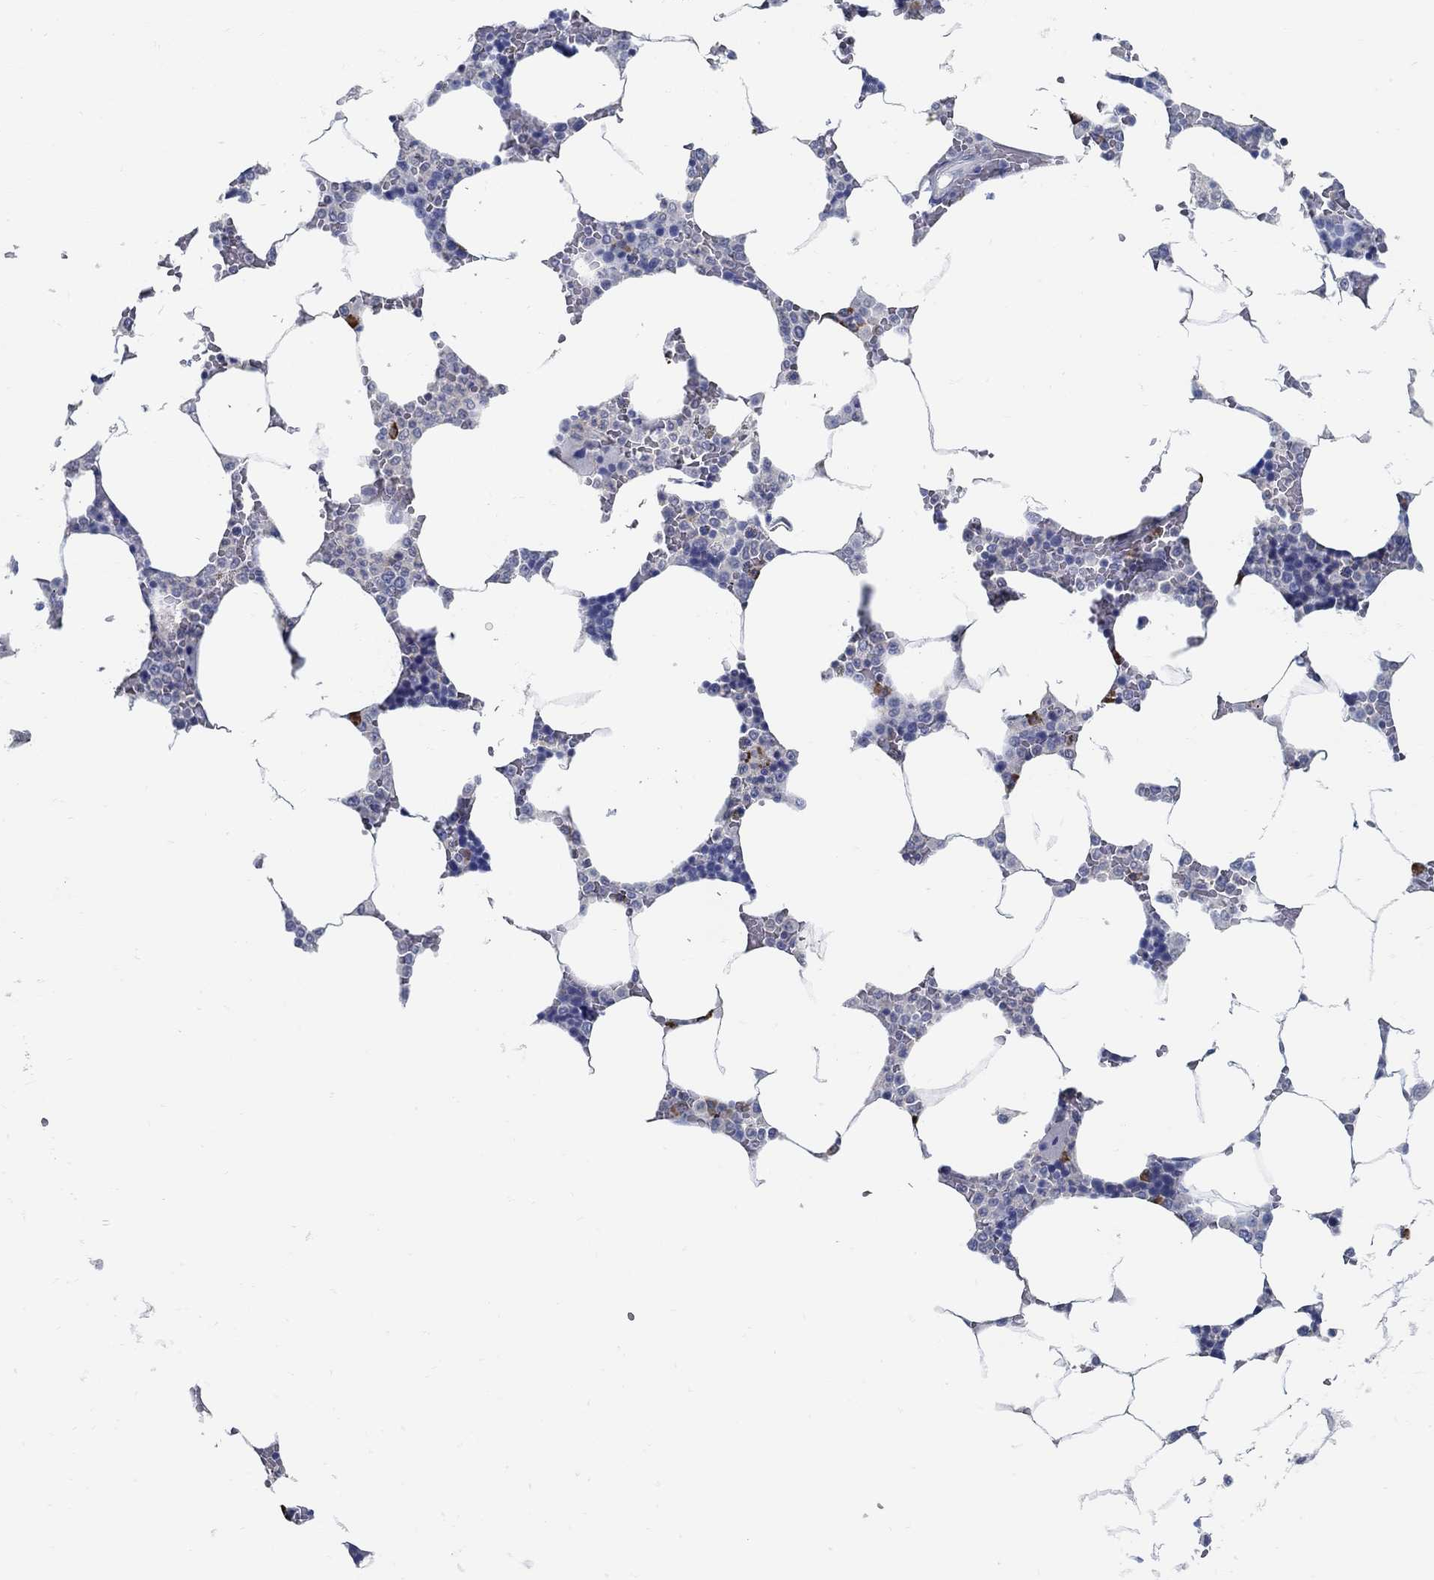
{"staining": {"intensity": "strong", "quantity": "<25%", "location": "cytoplasmic/membranous"}, "tissue": "bone marrow", "cell_type": "Hematopoietic cells", "image_type": "normal", "snomed": [{"axis": "morphology", "description": "Normal tissue, NOS"}, {"axis": "topography", "description": "Bone marrow"}], "caption": "Protein staining shows strong cytoplasmic/membranous staining in approximately <25% of hematopoietic cells in benign bone marrow. (Stains: DAB in brown, nuclei in blue, Microscopy: brightfield microscopy at high magnification).", "gene": "PCDH11X", "patient": {"sex": "male", "age": 63}}